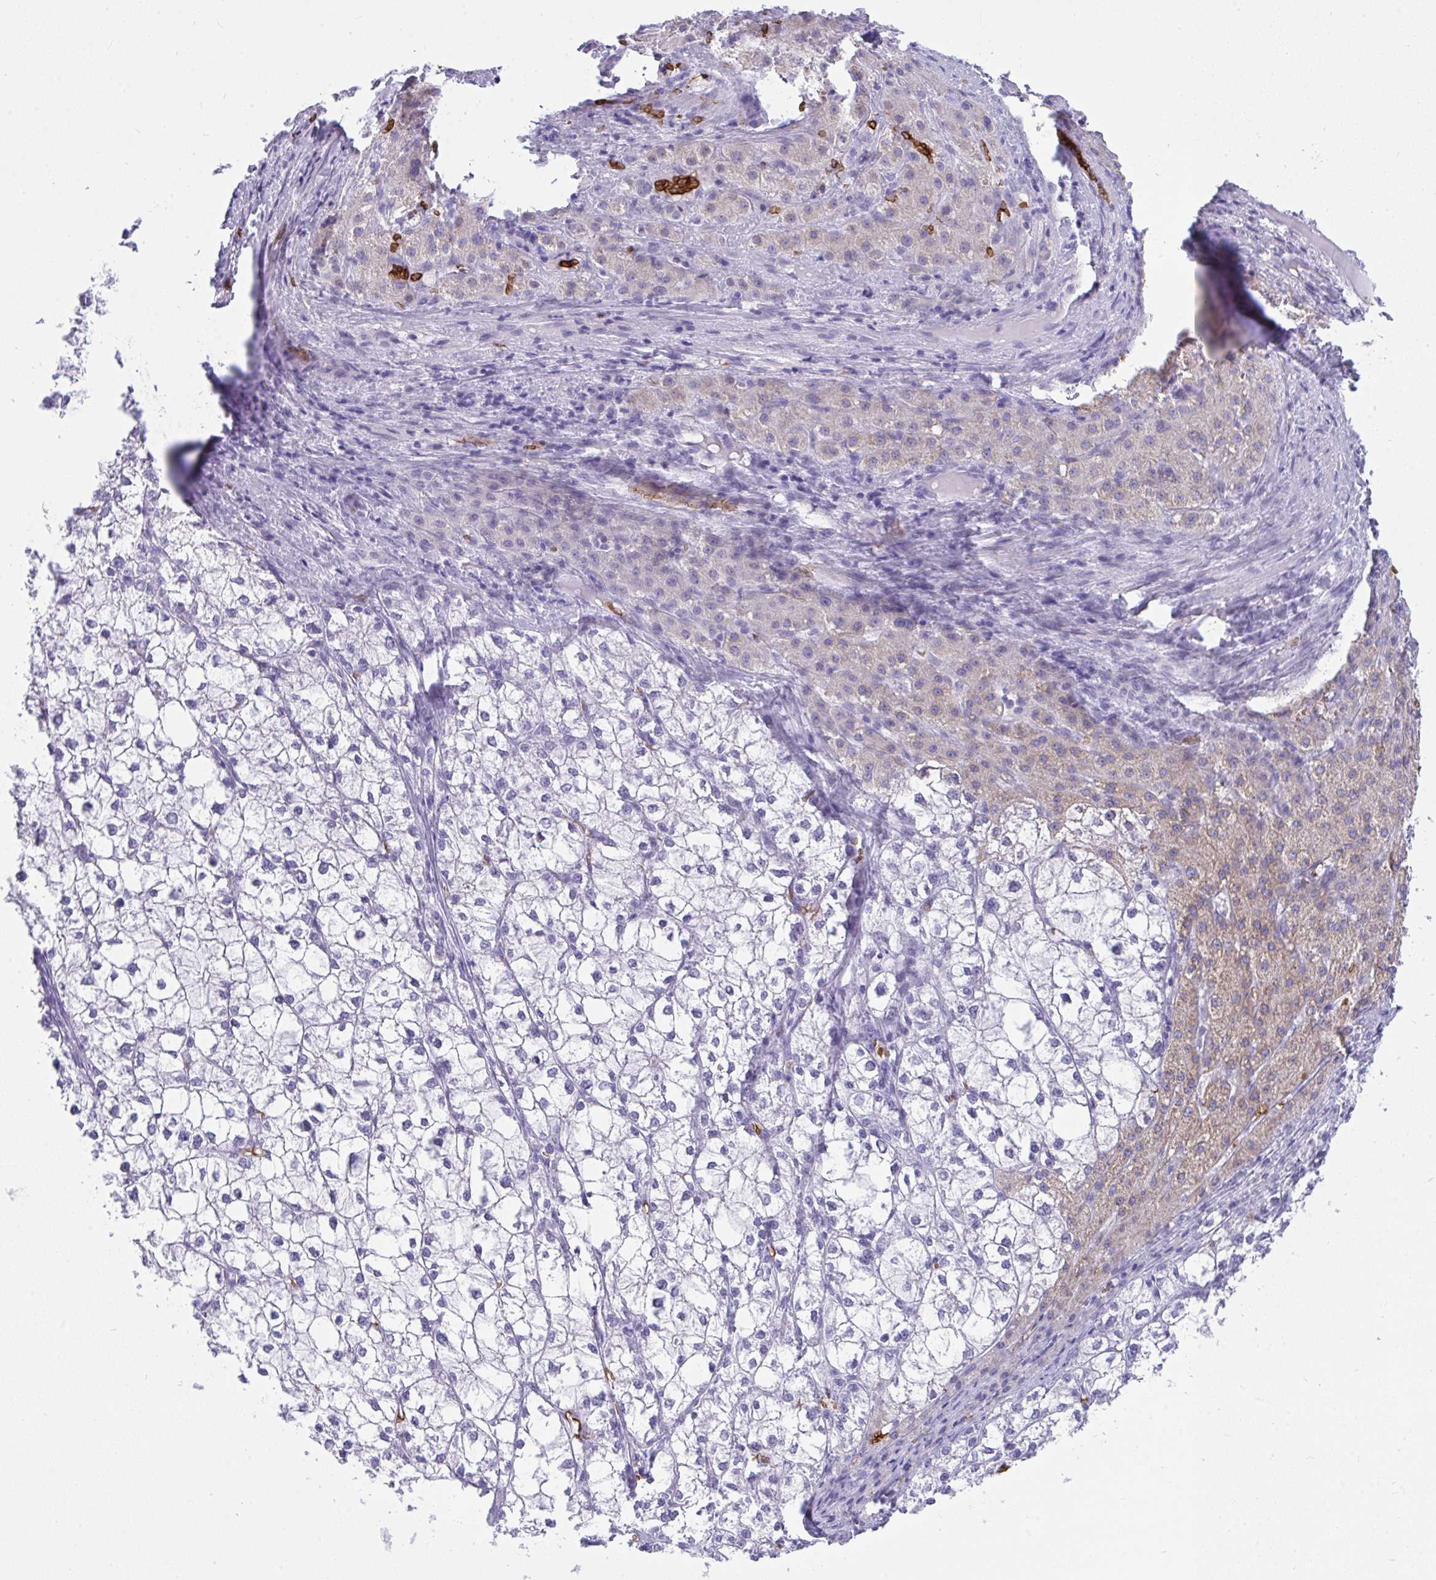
{"staining": {"intensity": "negative", "quantity": "none", "location": "none"}, "tissue": "liver cancer", "cell_type": "Tumor cells", "image_type": "cancer", "snomed": [{"axis": "morphology", "description": "Carcinoma, Hepatocellular, NOS"}, {"axis": "topography", "description": "Liver"}], "caption": "A histopathology image of liver cancer (hepatocellular carcinoma) stained for a protein reveals no brown staining in tumor cells.", "gene": "ANK1", "patient": {"sex": "female", "age": 43}}